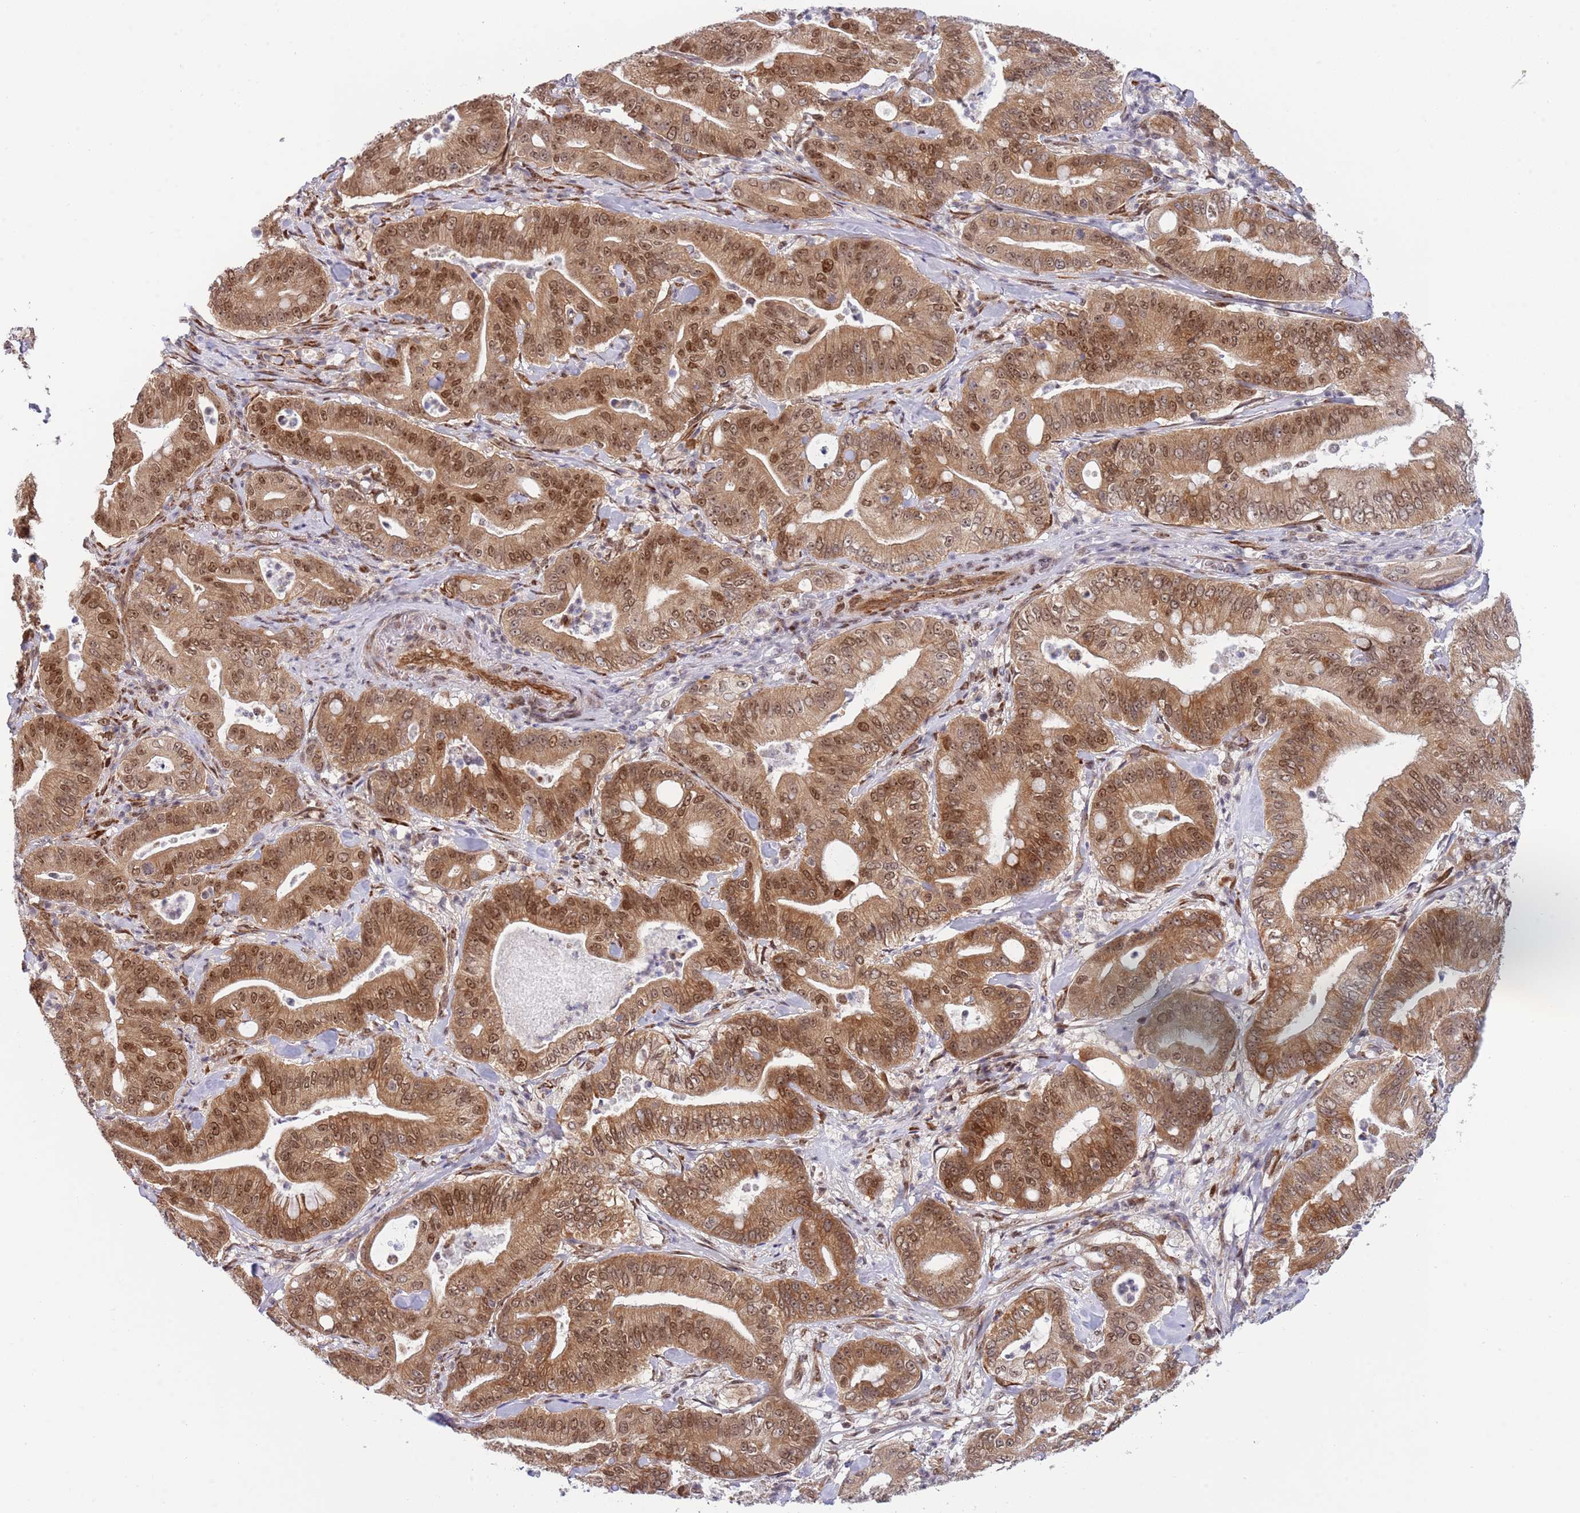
{"staining": {"intensity": "moderate", "quantity": "25%-75%", "location": "cytoplasmic/membranous,nuclear"}, "tissue": "pancreatic cancer", "cell_type": "Tumor cells", "image_type": "cancer", "snomed": [{"axis": "morphology", "description": "Adenocarcinoma, NOS"}, {"axis": "topography", "description": "Pancreas"}], "caption": "The image reveals a brown stain indicating the presence of a protein in the cytoplasmic/membranous and nuclear of tumor cells in adenocarcinoma (pancreatic). The staining was performed using DAB to visualize the protein expression in brown, while the nuclei were stained in blue with hematoxylin (Magnification: 20x).", "gene": "TBX10", "patient": {"sex": "male", "age": 71}}